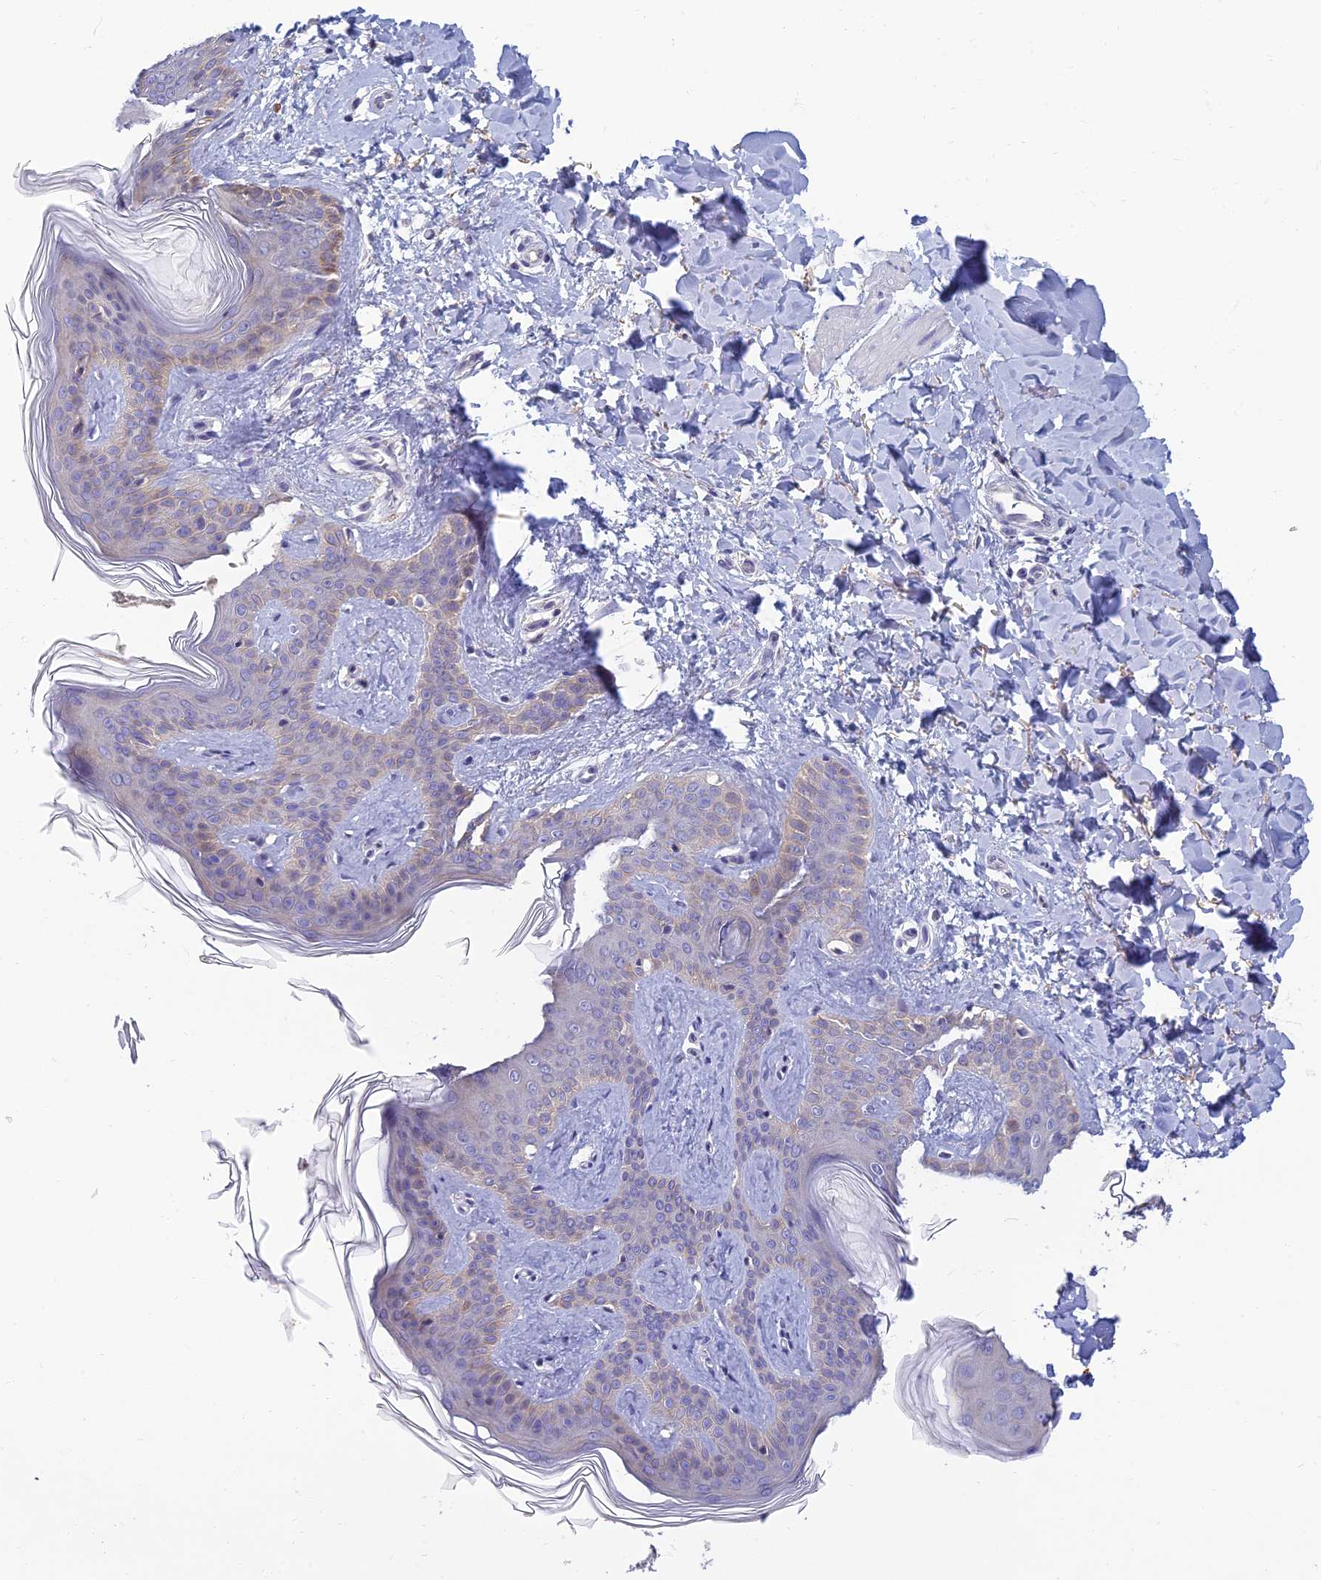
{"staining": {"intensity": "negative", "quantity": "none", "location": "none"}, "tissue": "skin", "cell_type": "Fibroblasts", "image_type": "normal", "snomed": [{"axis": "morphology", "description": "Normal tissue, NOS"}, {"axis": "topography", "description": "Skin"}], "caption": "This histopathology image is of normal skin stained with immunohistochemistry to label a protein in brown with the nuclei are counter-stained blue. There is no staining in fibroblasts. The staining was performed using DAB to visualize the protein expression in brown, while the nuclei were stained in blue with hematoxylin (Magnification: 20x).", "gene": "NEURL1", "patient": {"sex": "female", "age": 17}}